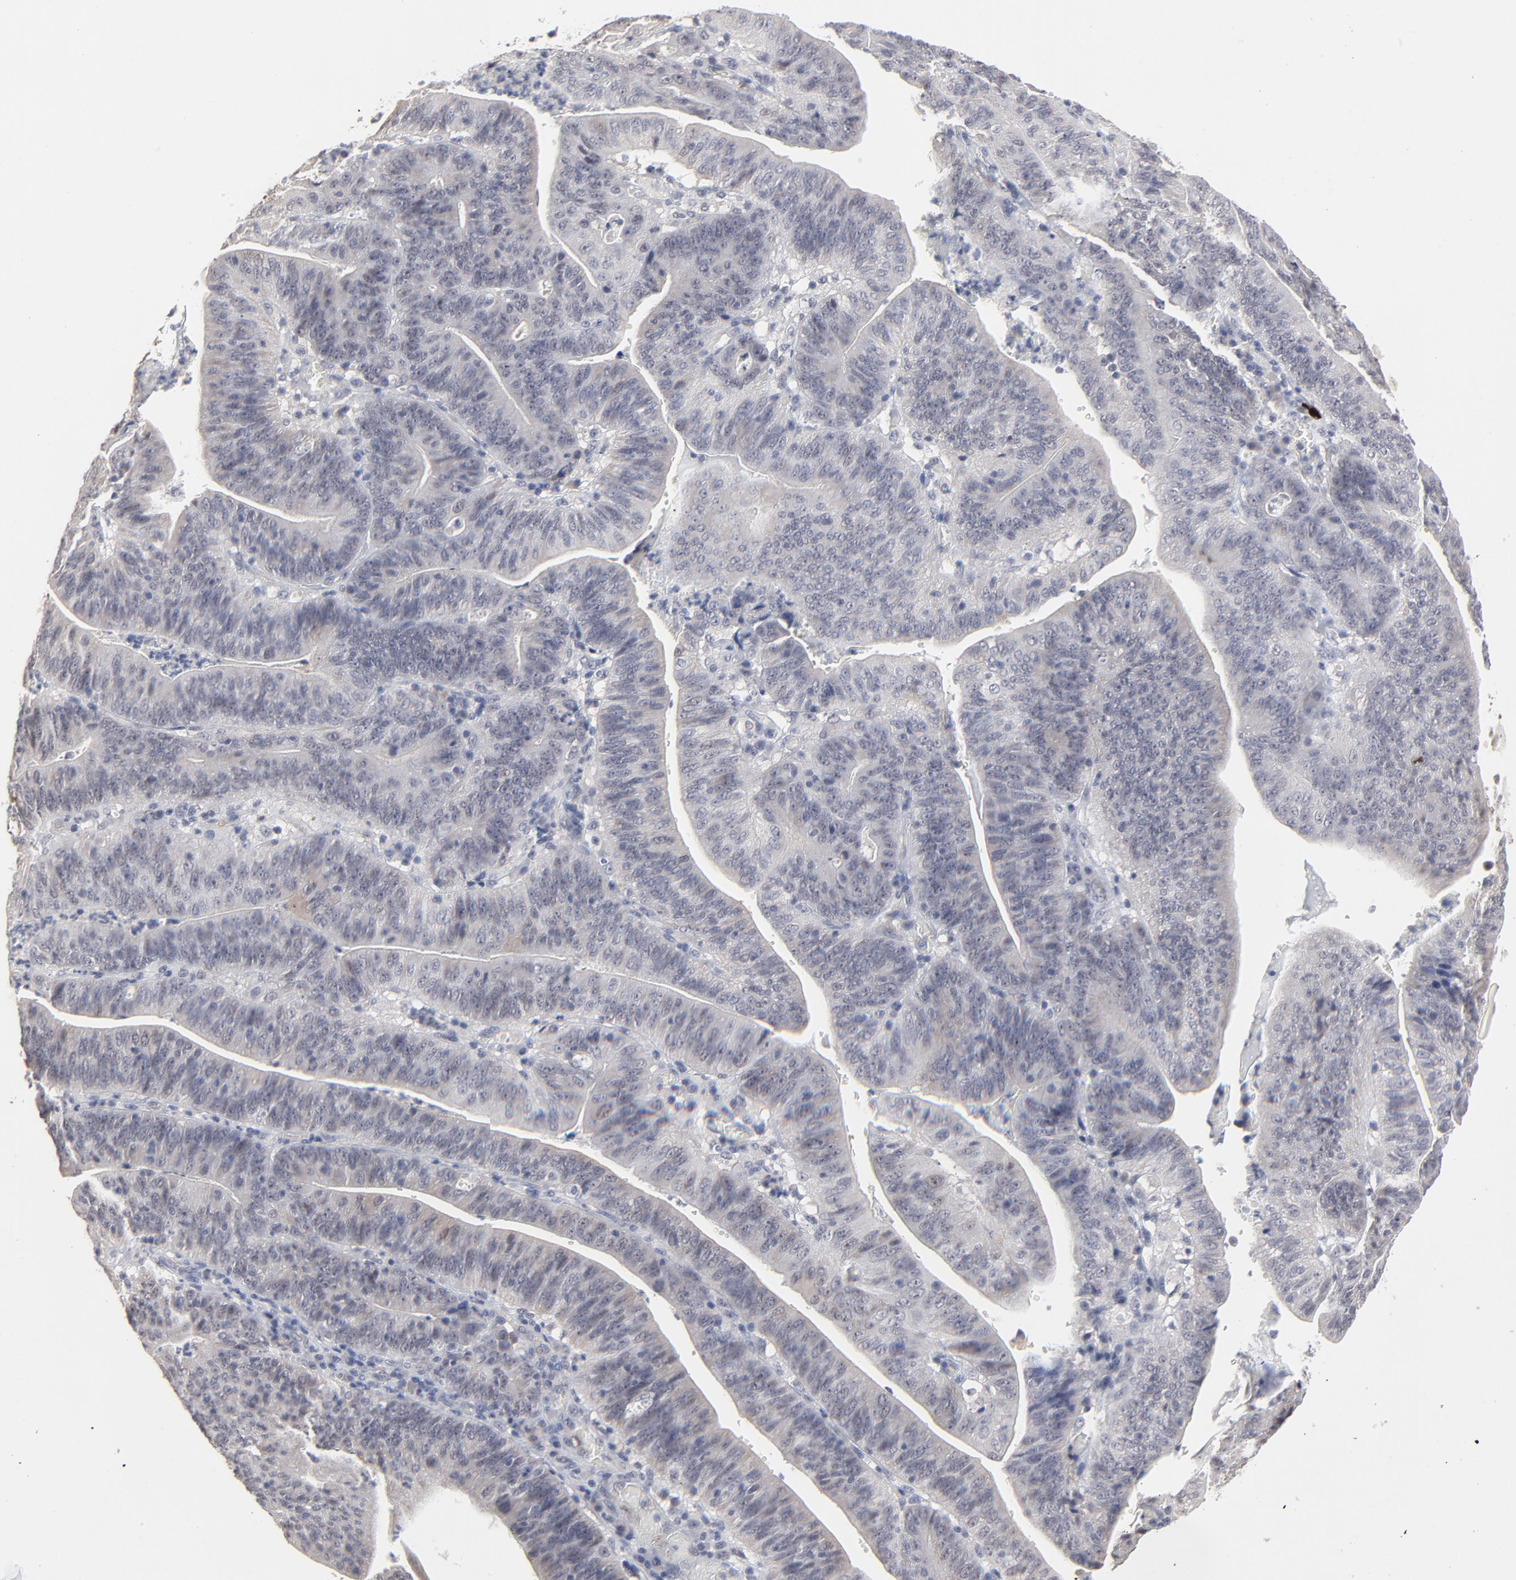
{"staining": {"intensity": "negative", "quantity": "none", "location": "none"}, "tissue": "stomach cancer", "cell_type": "Tumor cells", "image_type": "cancer", "snomed": [{"axis": "morphology", "description": "Adenocarcinoma, NOS"}, {"axis": "topography", "description": "Stomach, lower"}], "caption": "Stomach cancer (adenocarcinoma) was stained to show a protein in brown. There is no significant expression in tumor cells.", "gene": "FAM199X", "patient": {"sex": "female", "age": 86}}